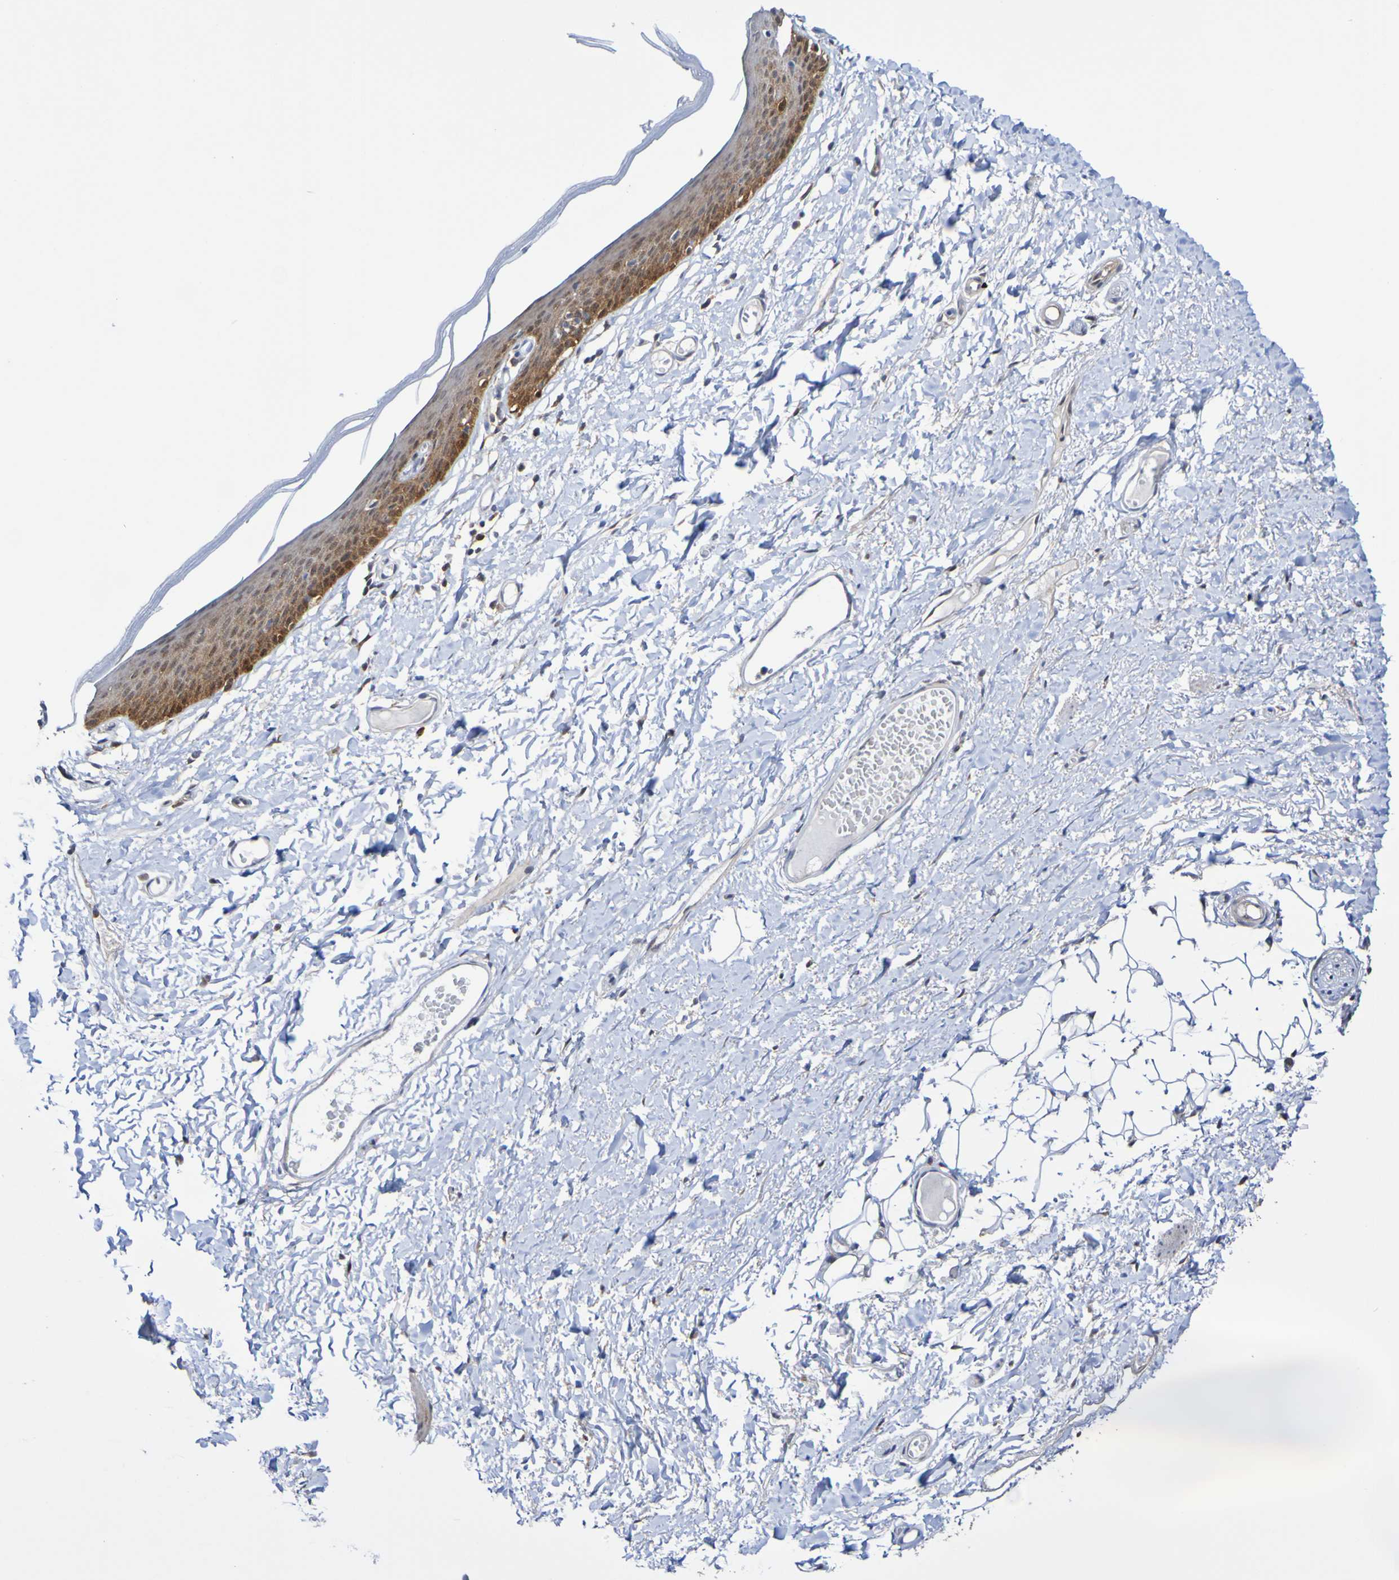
{"staining": {"intensity": "strong", "quantity": ">75%", "location": "cytoplasmic/membranous"}, "tissue": "skin", "cell_type": "Epidermal cells", "image_type": "normal", "snomed": [{"axis": "morphology", "description": "Normal tissue, NOS"}, {"axis": "topography", "description": "Vulva"}], "caption": "Strong cytoplasmic/membranous staining for a protein is identified in about >75% of epidermal cells of normal skin using immunohistochemistry (IHC).", "gene": "ATIC", "patient": {"sex": "female", "age": 54}}